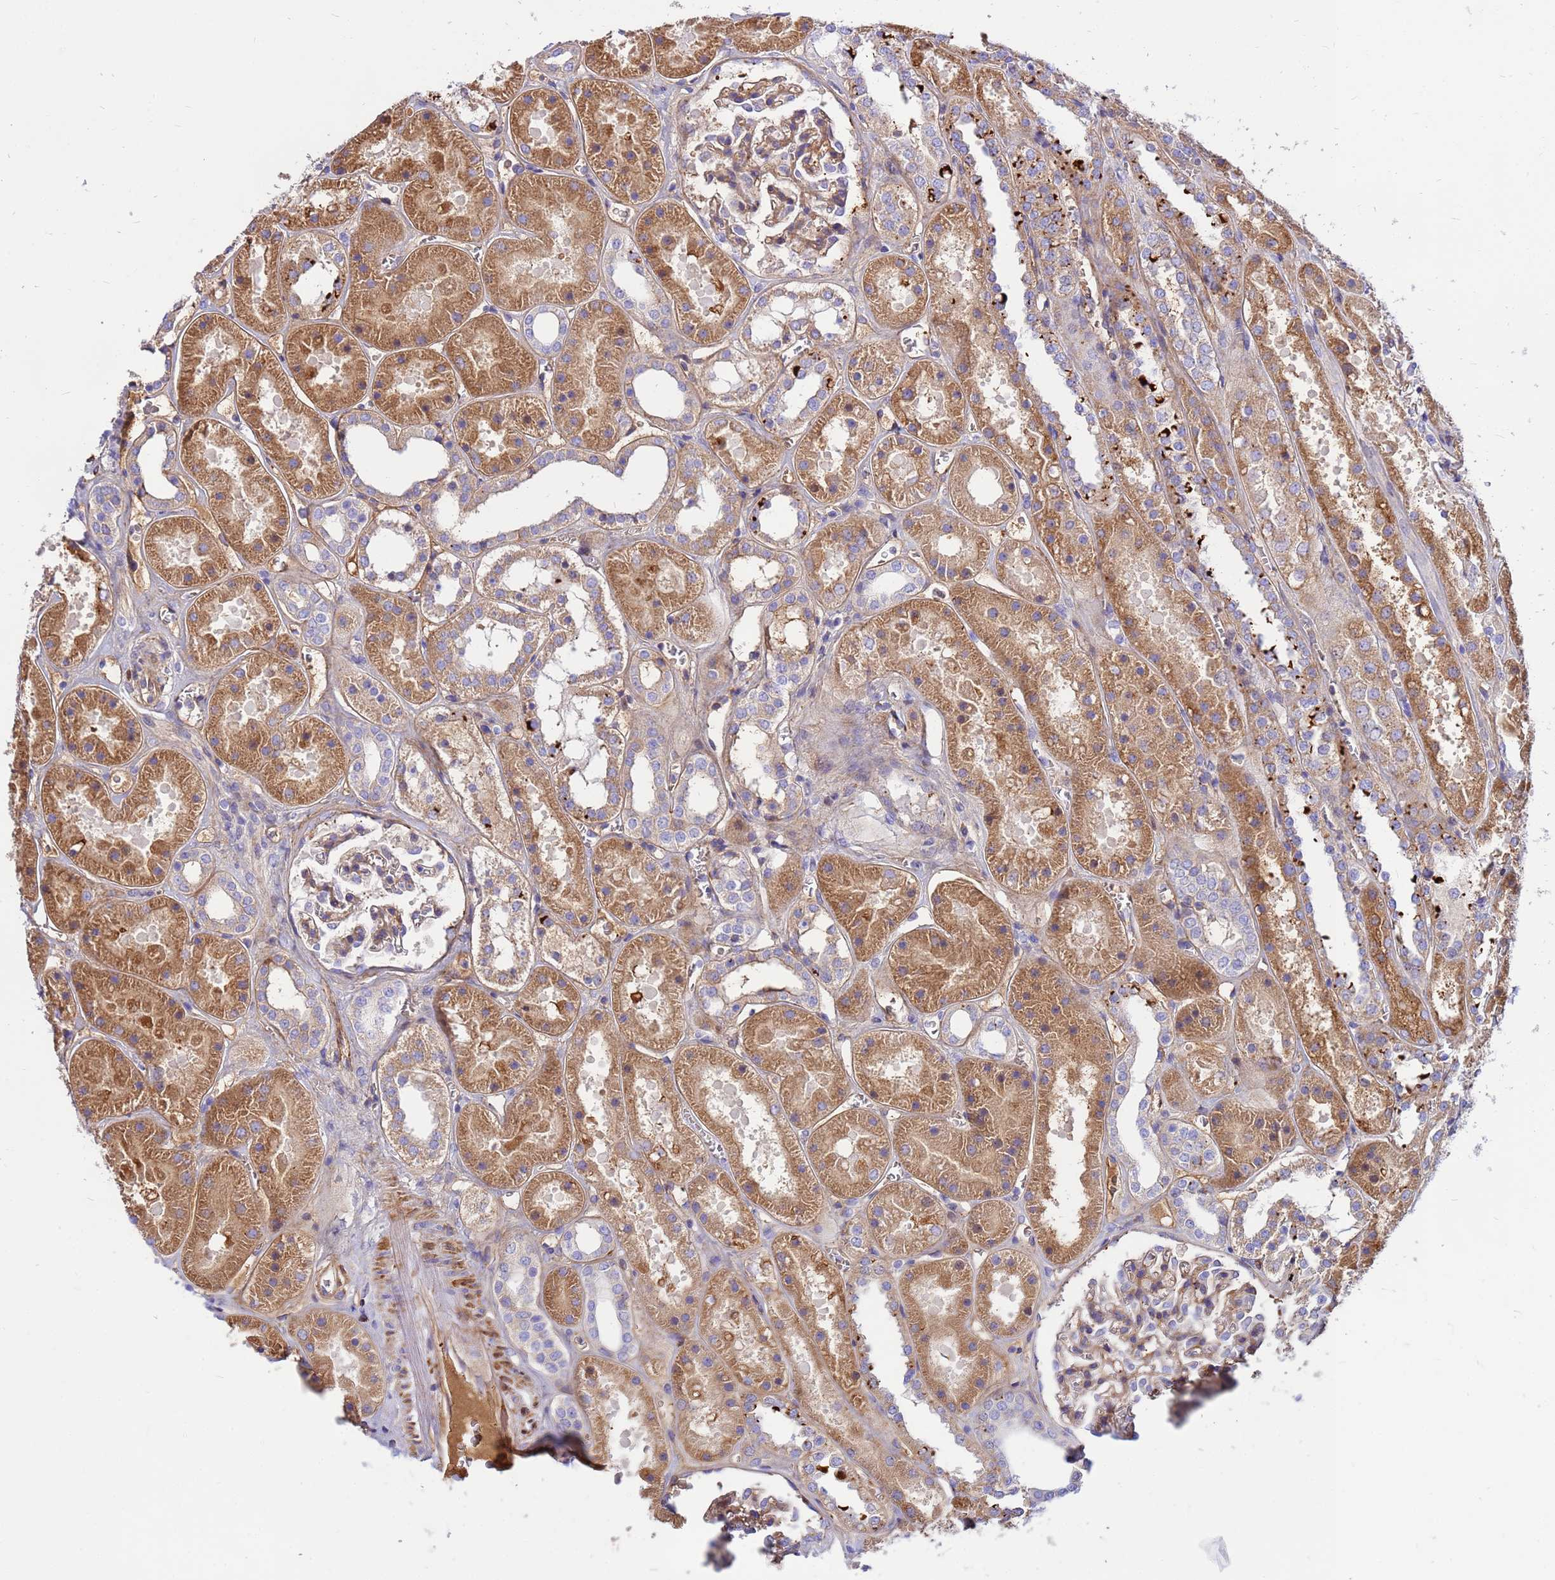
{"staining": {"intensity": "weak", "quantity": ">75%", "location": "cytoplasmic/membranous"}, "tissue": "kidney", "cell_type": "Cells in glomeruli", "image_type": "normal", "snomed": [{"axis": "morphology", "description": "Normal tissue, NOS"}, {"axis": "topography", "description": "Kidney"}], "caption": "Benign kidney was stained to show a protein in brown. There is low levels of weak cytoplasmic/membranous positivity in approximately >75% of cells in glomeruli. The staining is performed using DAB (3,3'-diaminobenzidine) brown chromogen to label protein expression. The nuclei are counter-stained blue using hematoxylin.", "gene": "CRHBP", "patient": {"sex": "female", "age": 41}}